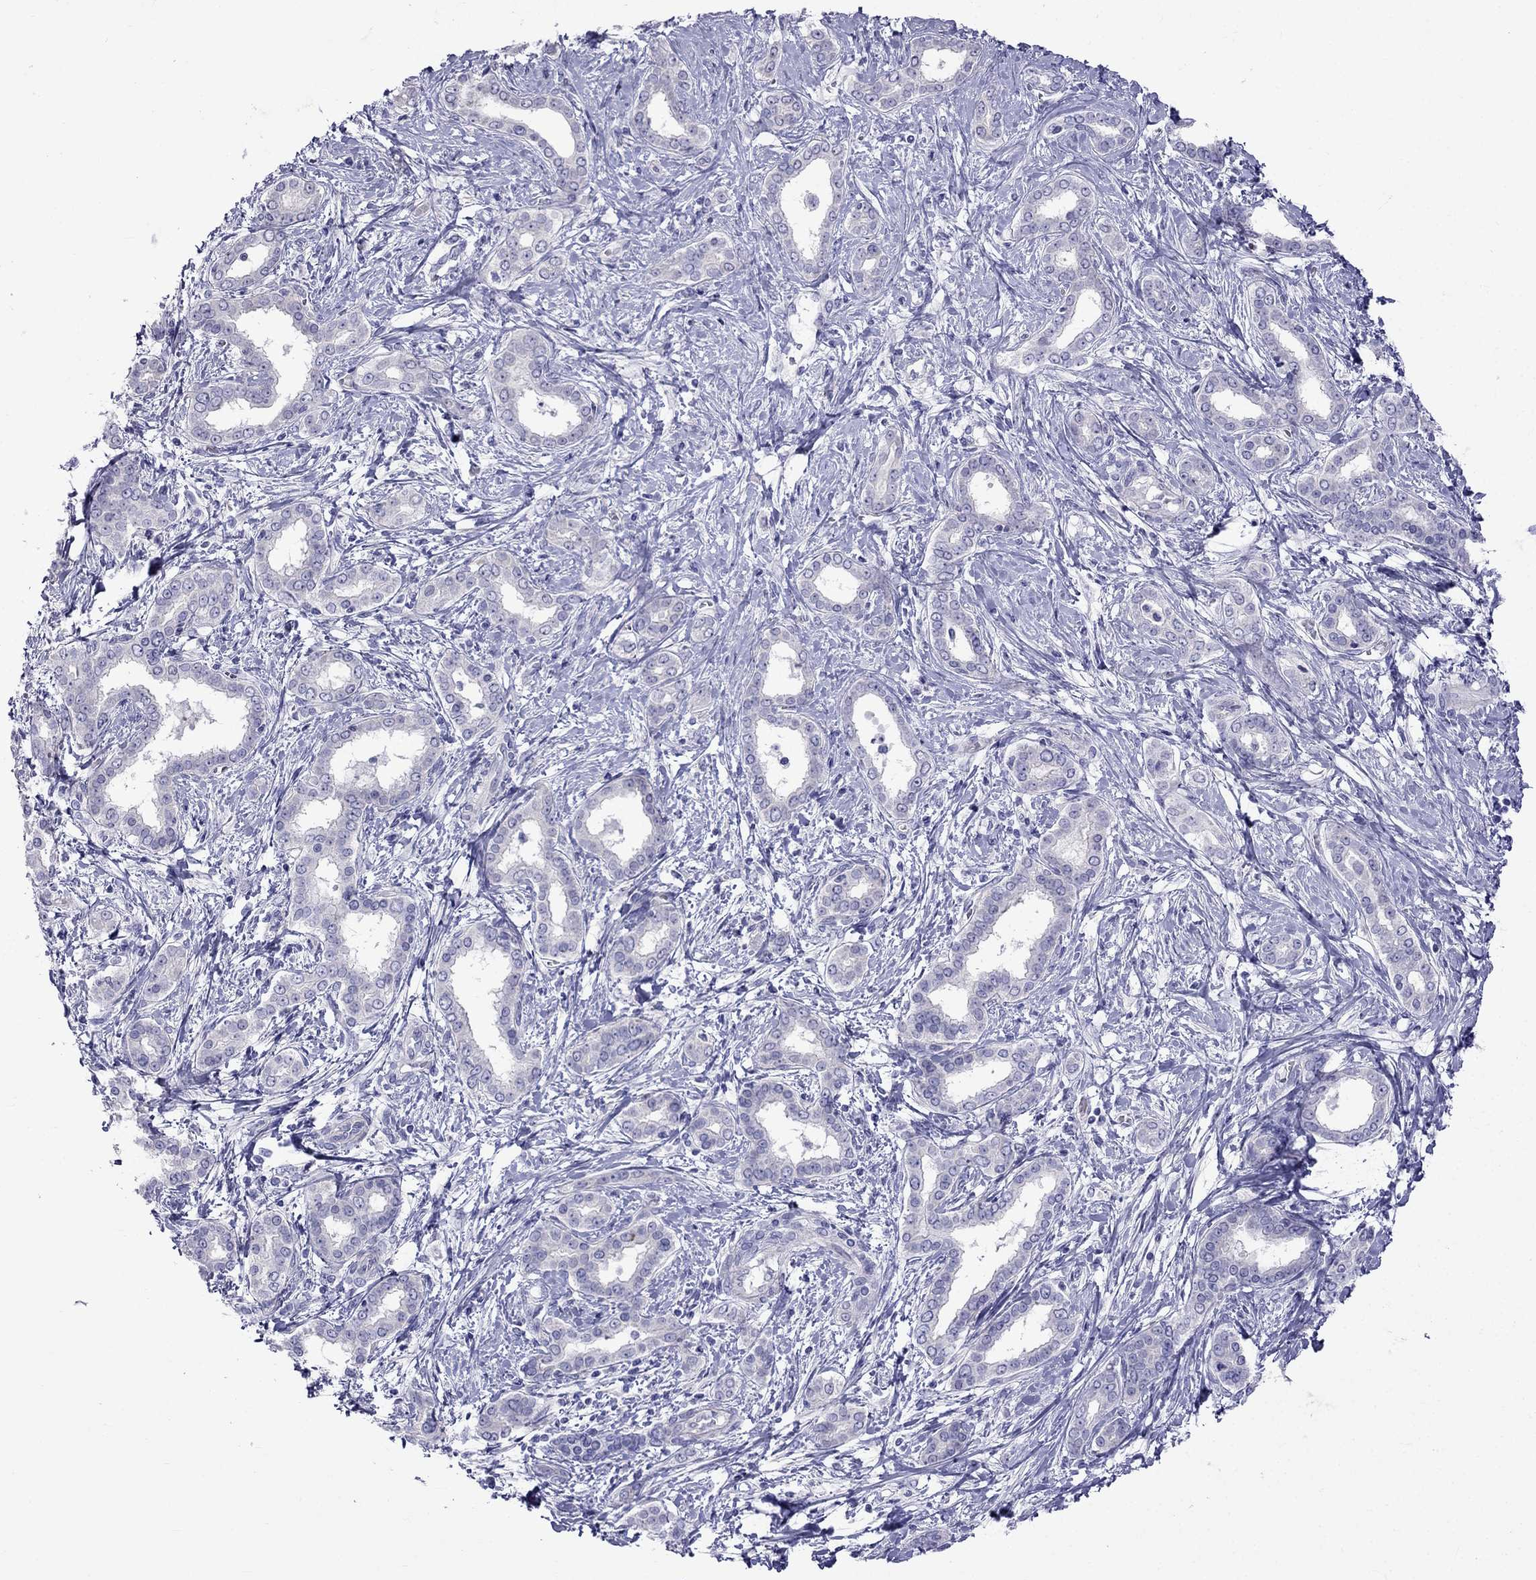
{"staining": {"intensity": "negative", "quantity": "none", "location": "none"}, "tissue": "liver cancer", "cell_type": "Tumor cells", "image_type": "cancer", "snomed": [{"axis": "morphology", "description": "Cholangiocarcinoma"}, {"axis": "topography", "description": "Liver"}], "caption": "Protein analysis of liver cholangiocarcinoma exhibits no significant expression in tumor cells.", "gene": "PATE1", "patient": {"sex": "female", "age": 47}}